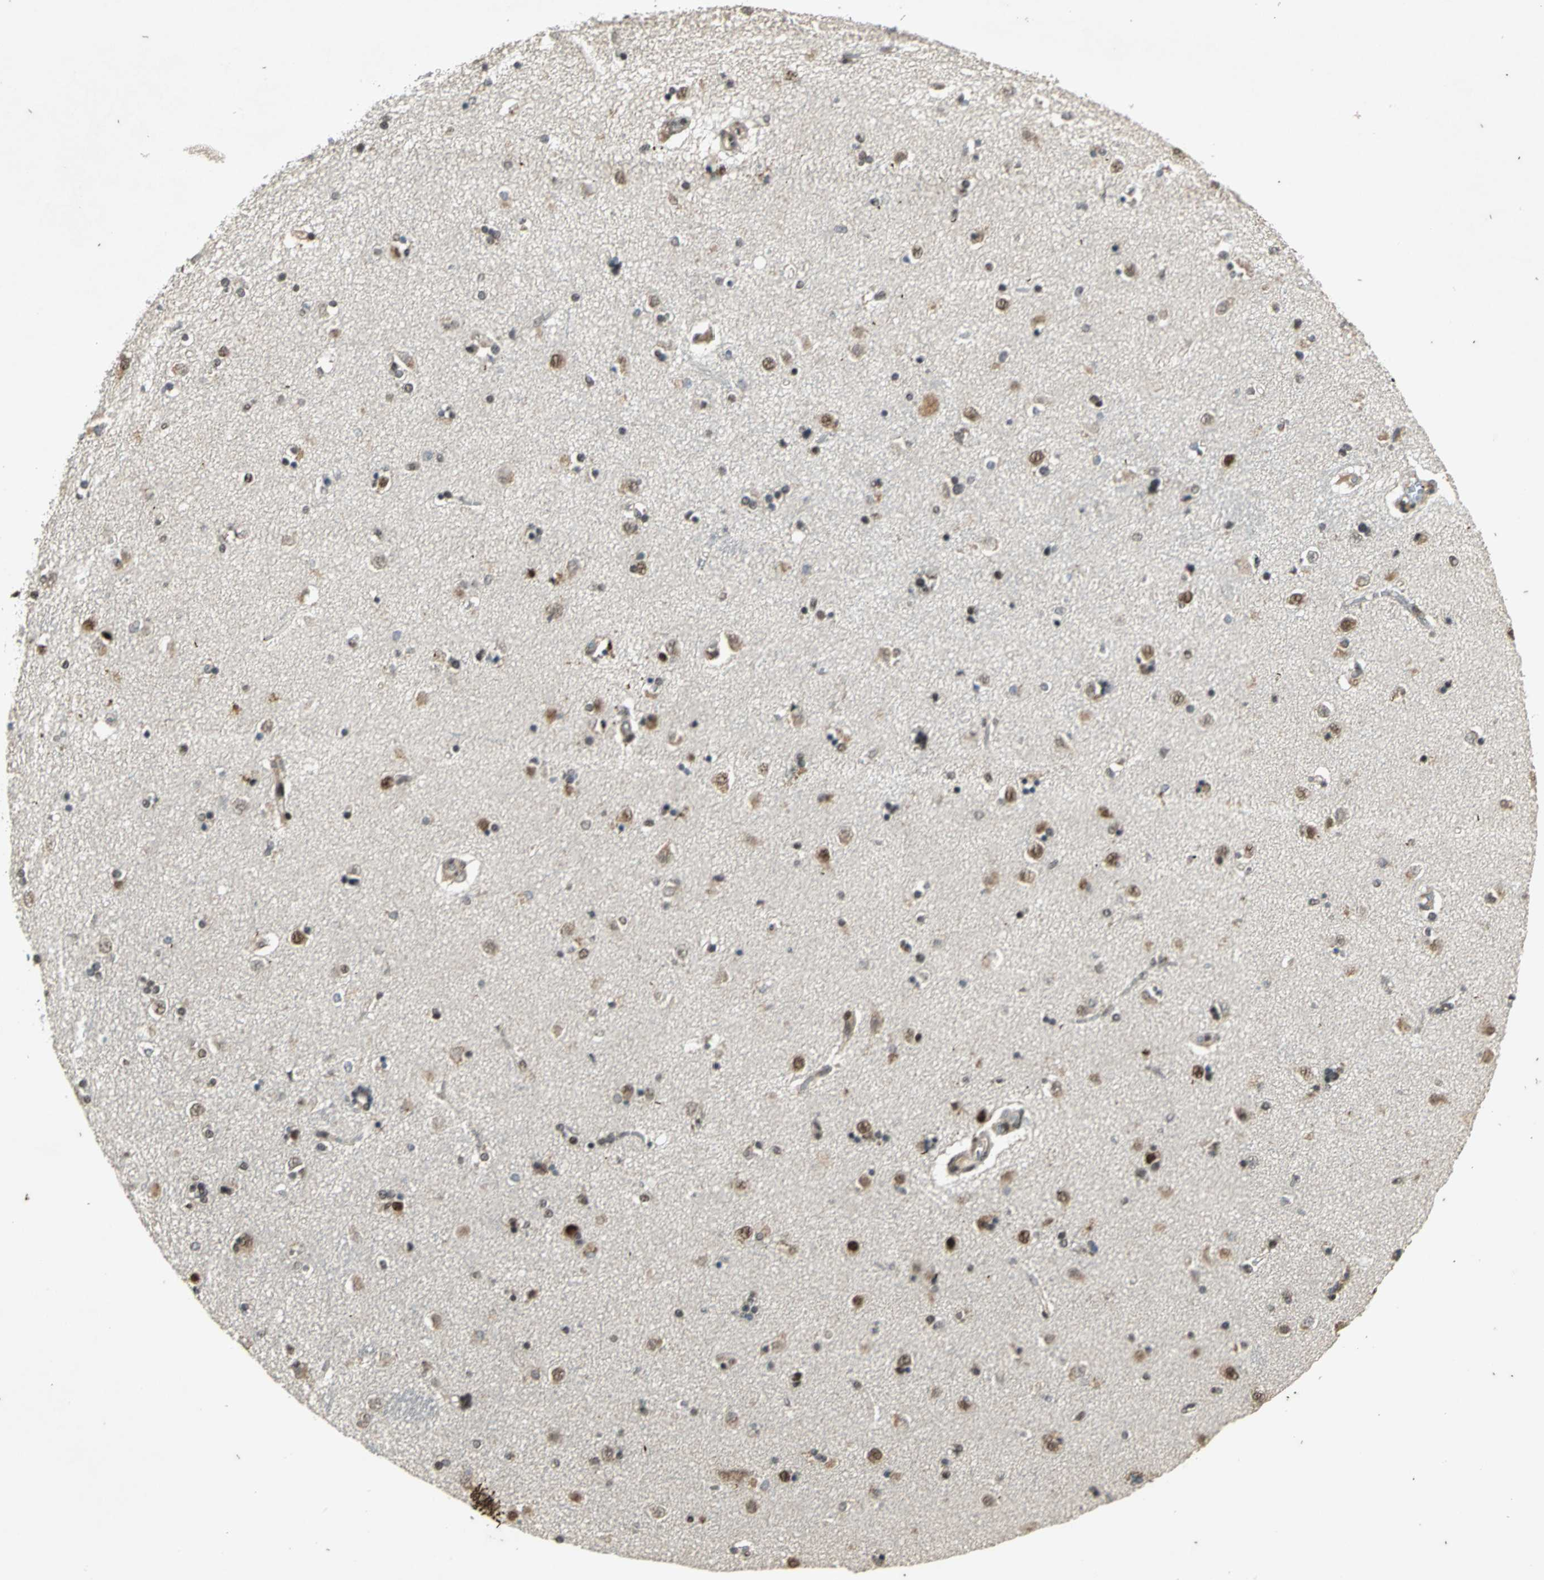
{"staining": {"intensity": "negative", "quantity": "none", "location": "none"}, "tissue": "caudate", "cell_type": "Glial cells", "image_type": "normal", "snomed": [{"axis": "morphology", "description": "Normal tissue, NOS"}, {"axis": "topography", "description": "Lateral ventricle wall"}], "caption": "High magnification brightfield microscopy of benign caudate stained with DAB (3,3'-diaminobenzidine) (brown) and counterstained with hematoxylin (blue): glial cells show no significant staining.", "gene": "NOTCH3", "patient": {"sex": "female", "age": 54}}